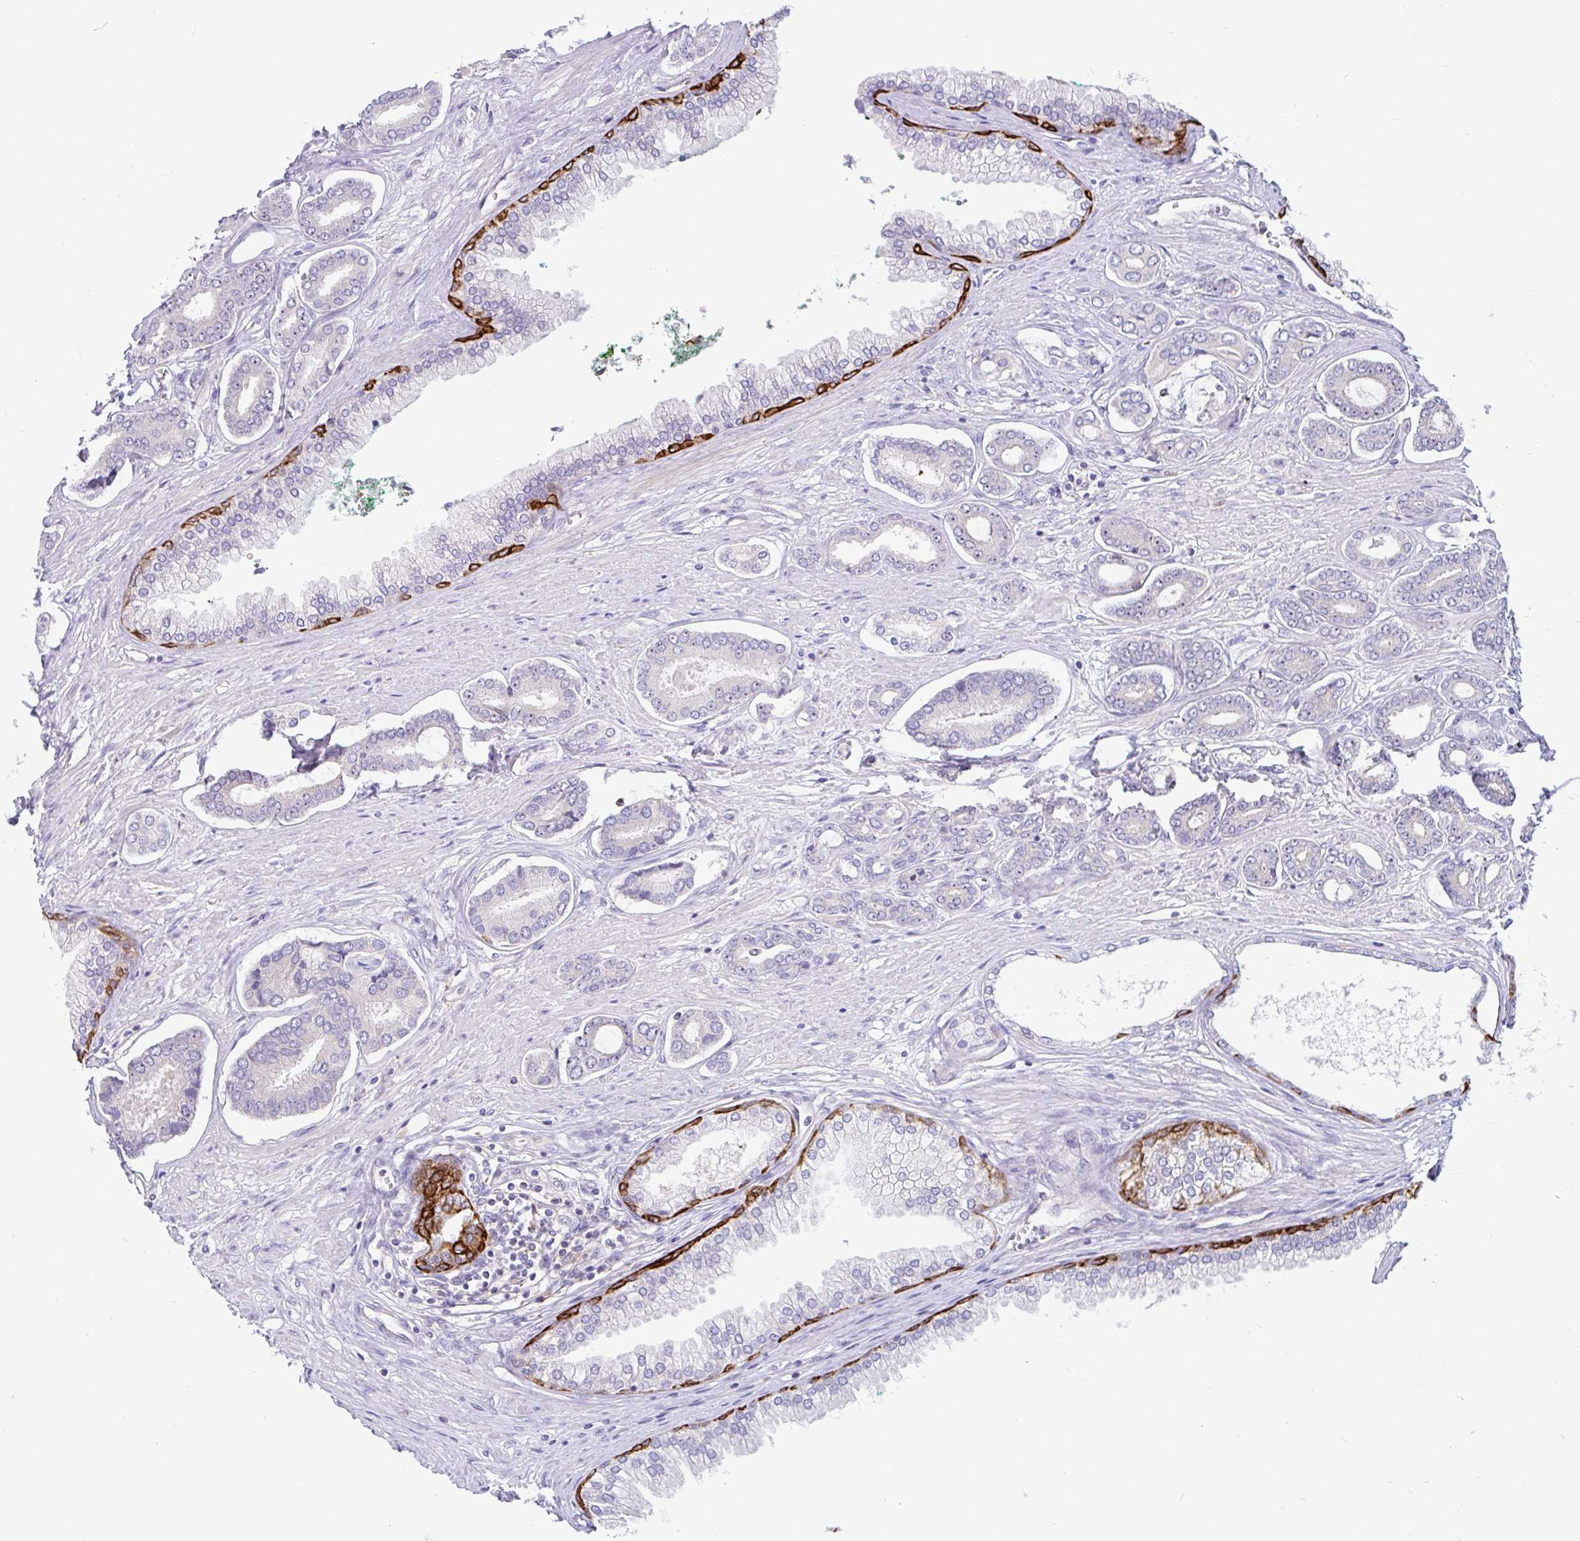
{"staining": {"intensity": "negative", "quantity": "none", "location": "none"}, "tissue": "prostate cancer", "cell_type": "Tumor cells", "image_type": "cancer", "snomed": [{"axis": "morphology", "description": "Adenocarcinoma, NOS"}, {"axis": "topography", "description": "Prostate and seminal vesicle, NOS"}], "caption": "Tumor cells show no significant protein expression in prostate adenocarcinoma.", "gene": "LRRC26", "patient": {"sex": "male", "age": 76}}